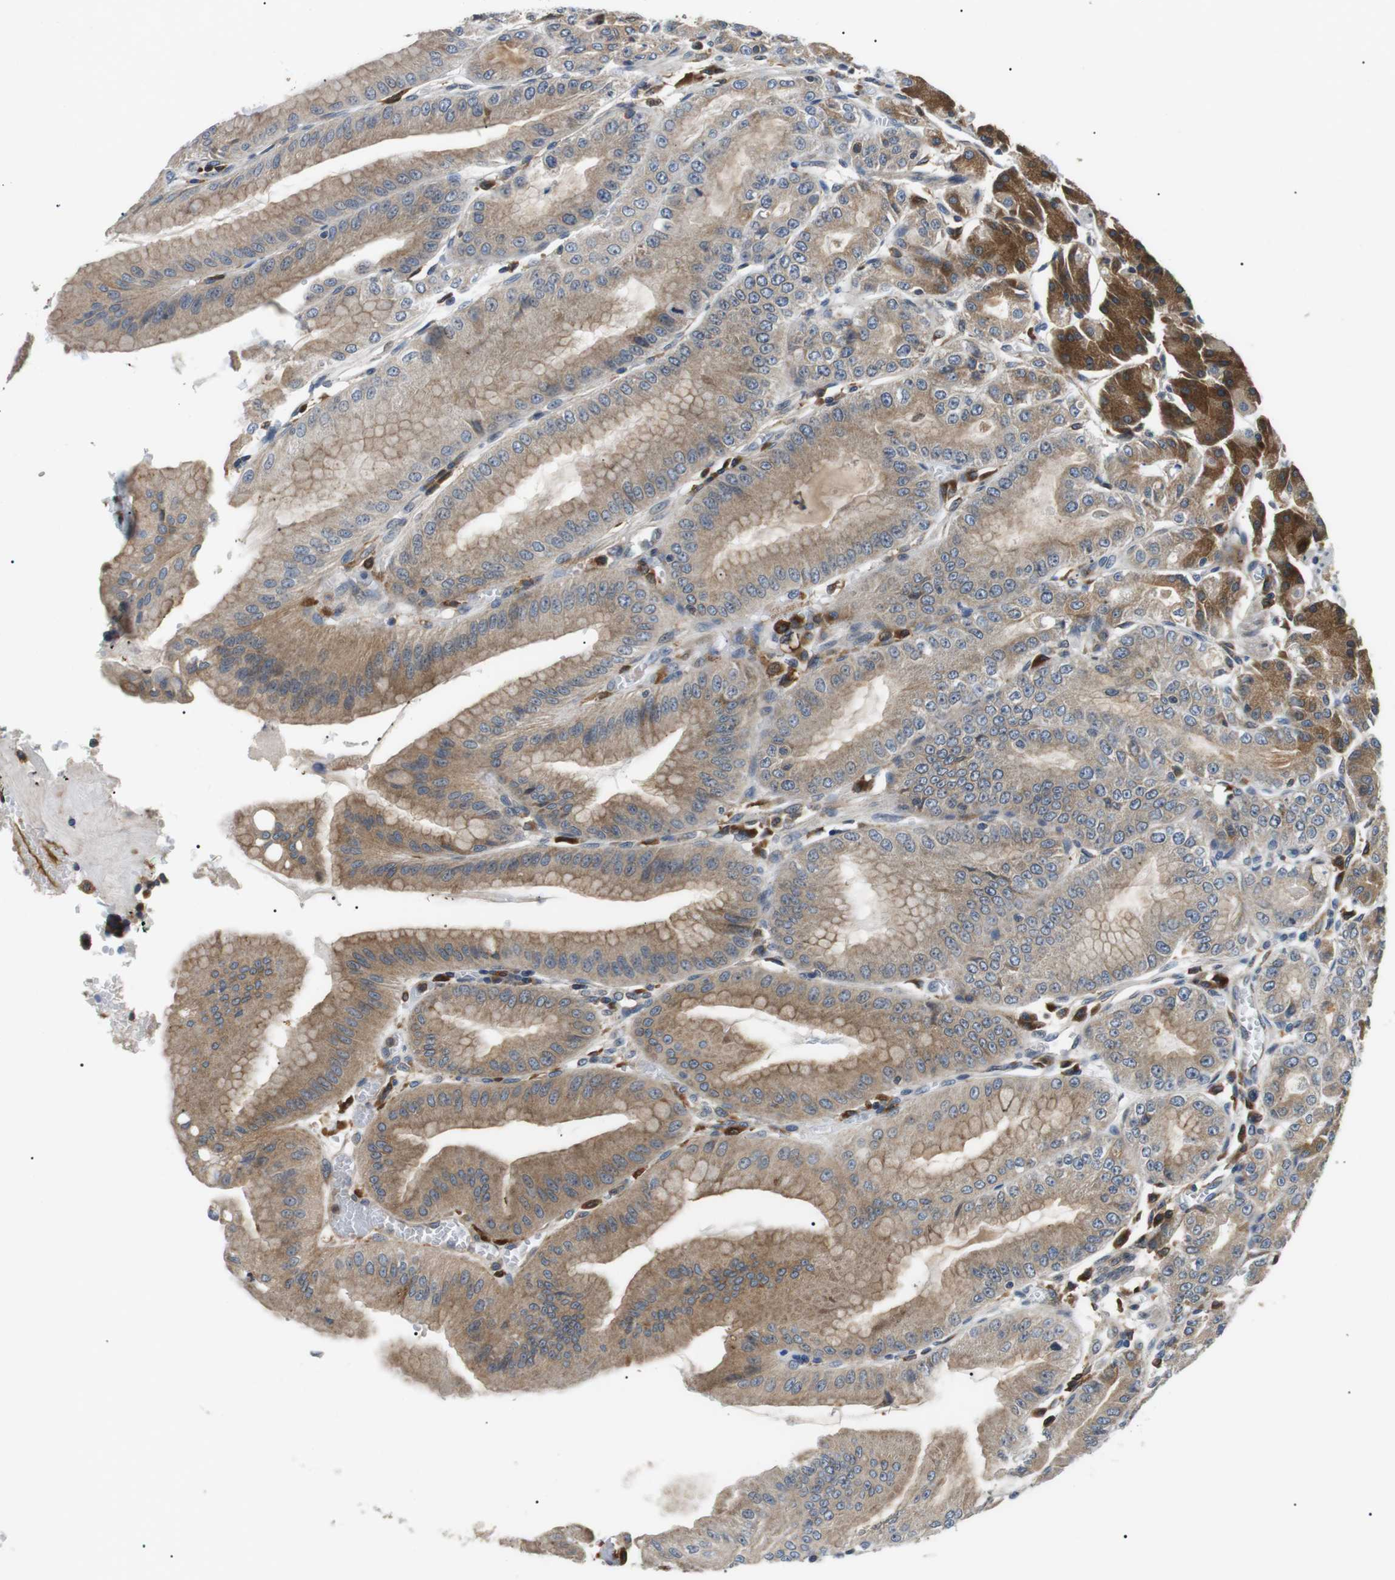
{"staining": {"intensity": "strong", "quantity": ">75%", "location": "cytoplasmic/membranous"}, "tissue": "stomach", "cell_type": "Glandular cells", "image_type": "normal", "snomed": [{"axis": "morphology", "description": "Normal tissue, NOS"}, {"axis": "topography", "description": "Stomach, lower"}], "caption": "This is an image of immunohistochemistry (IHC) staining of benign stomach, which shows strong expression in the cytoplasmic/membranous of glandular cells.", "gene": "RAB9A", "patient": {"sex": "male", "age": 71}}